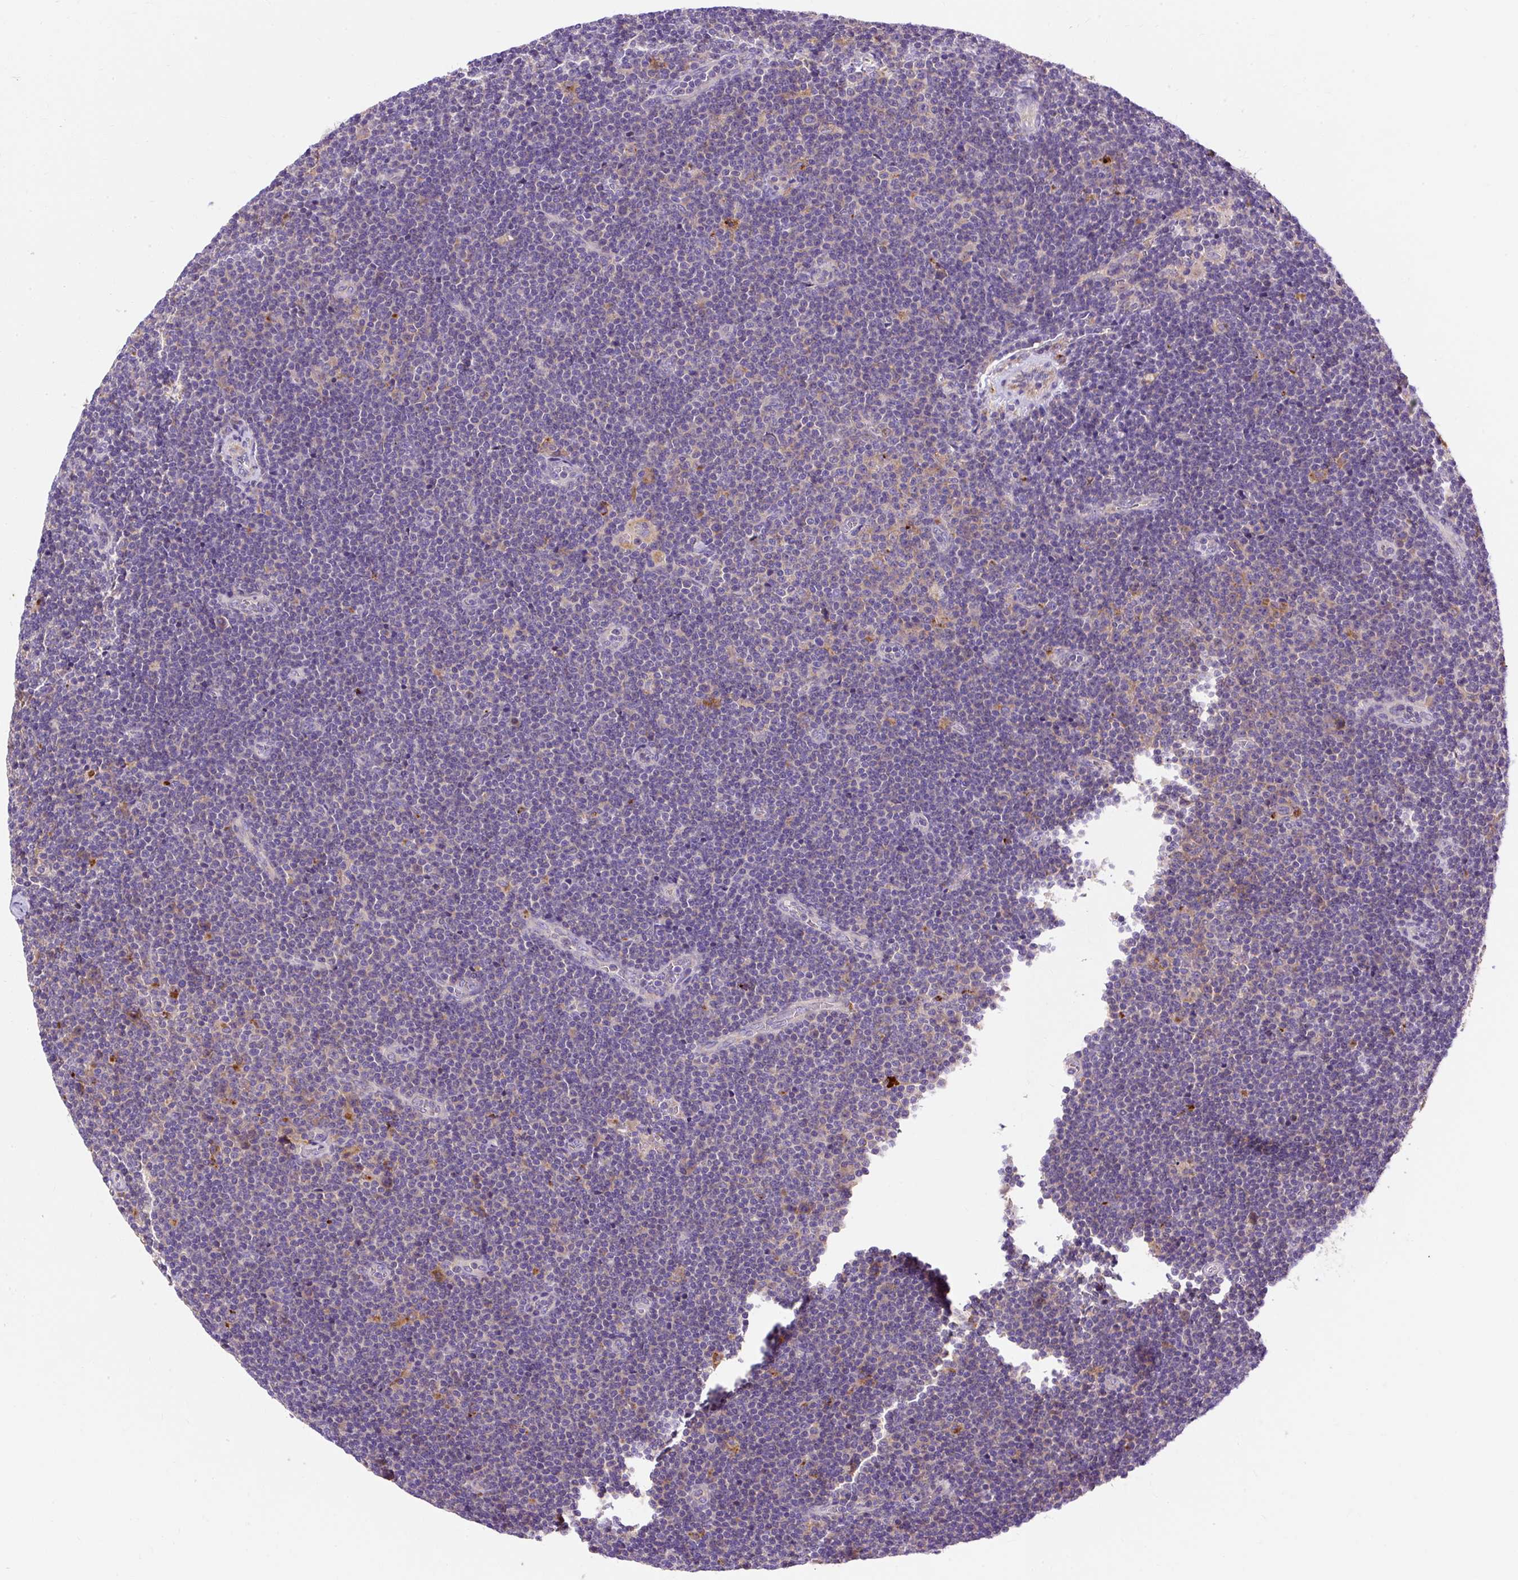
{"staining": {"intensity": "negative", "quantity": "none", "location": "none"}, "tissue": "lymphoma", "cell_type": "Tumor cells", "image_type": "cancer", "snomed": [{"axis": "morphology", "description": "Malignant lymphoma, non-Hodgkin's type, Low grade"}, {"axis": "topography", "description": "Lymph node"}], "caption": "This is a histopathology image of immunohistochemistry staining of lymphoma, which shows no expression in tumor cells.", "gene": "OR4K15", "patient": {"sex": "male", "age": 48}}